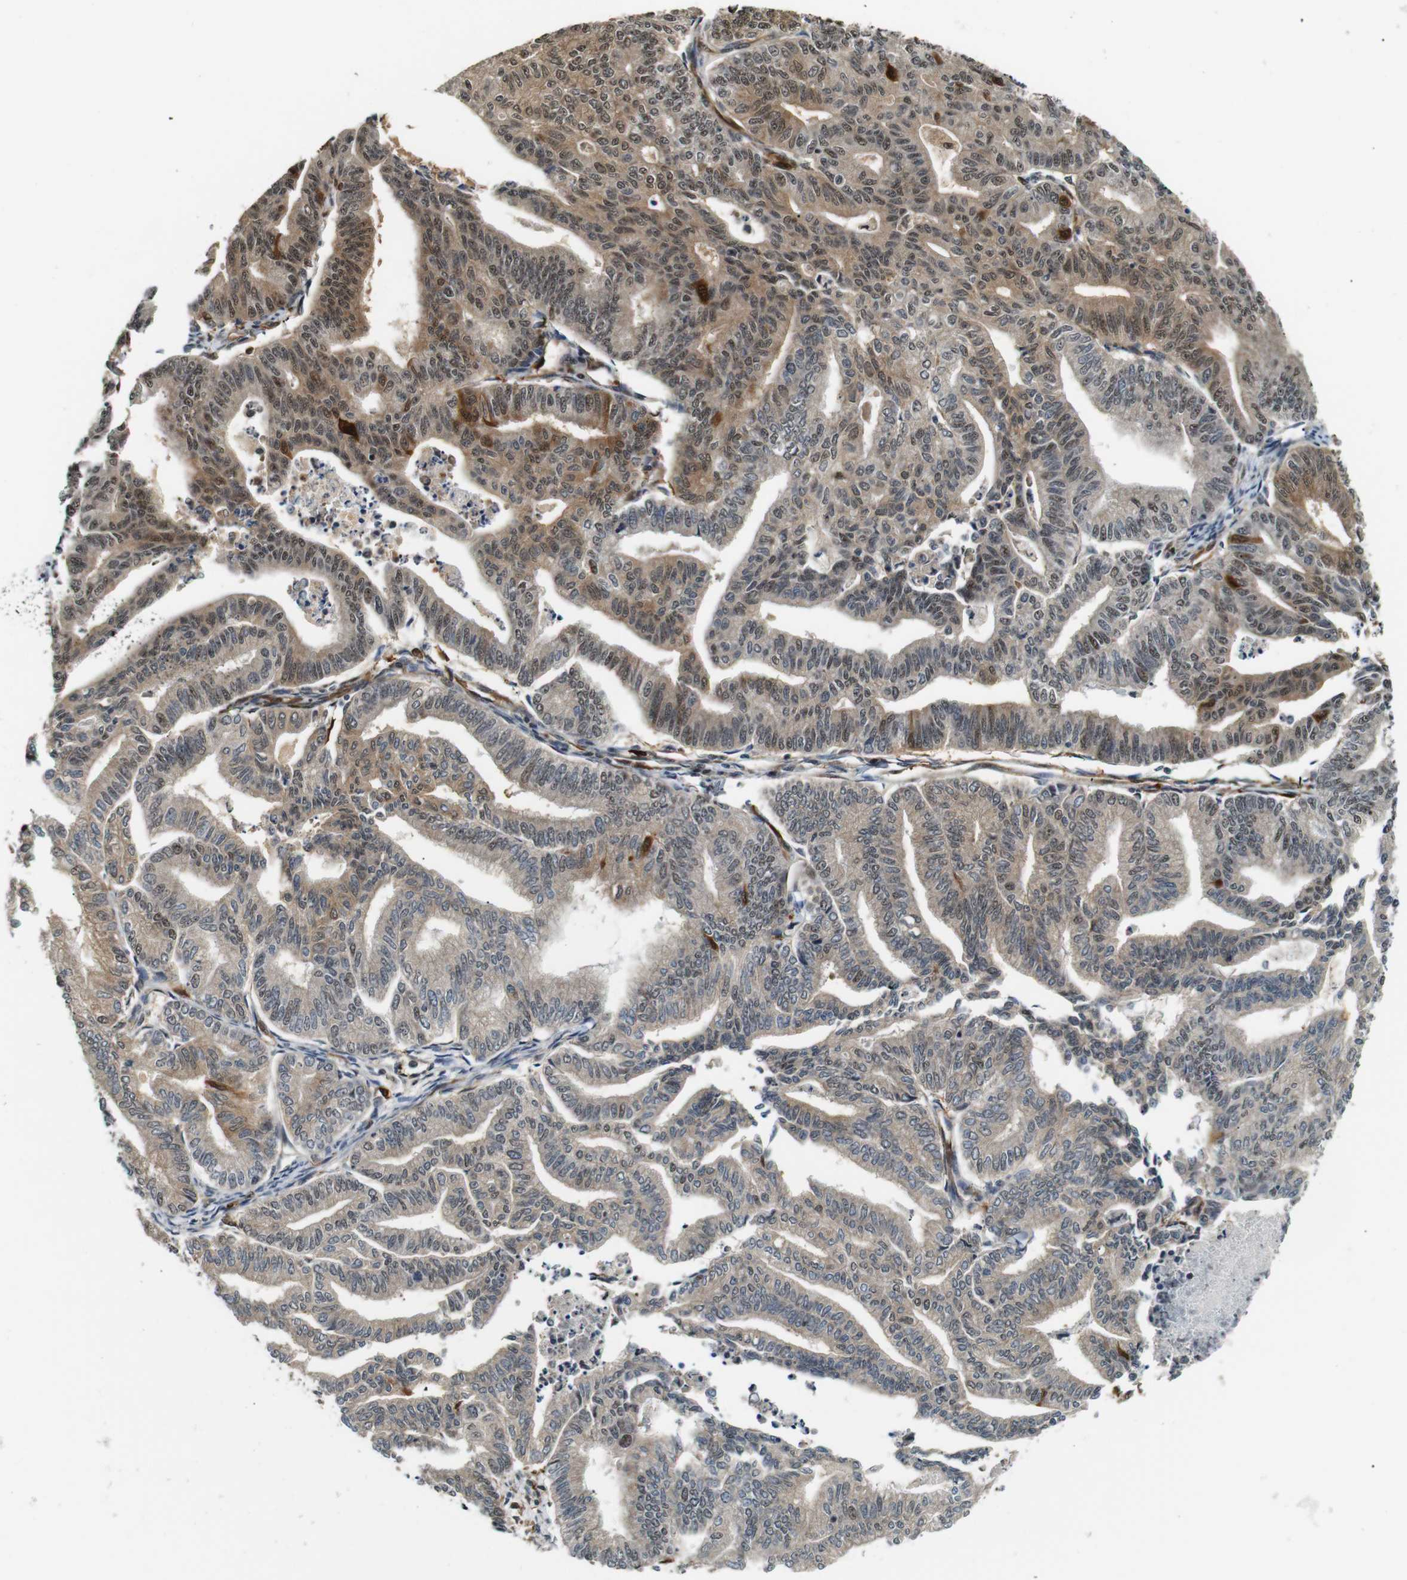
{"staining": {"intensity": "moderate", "quantity": ">75%", "location": "cytoplasmic/membranous,nuclear"}, "tissue": "endometrial cancer", "cell_type": "Tumor cells", "image_type": "cancer", "snomed": [{"axis": "morphology", "description": "Adenocarcinoma, NOS"}, {"axis": "topography", "description": "Endometrium"}], "caption": "Tumor cells show medium levels of moderate cytoplasmic/membranous and nuclear staining in about >75% of cells in endometrial cancer (adenocarcinoma).", "gene": "LXN", "patient": {"sex": "female", "age": 79}}